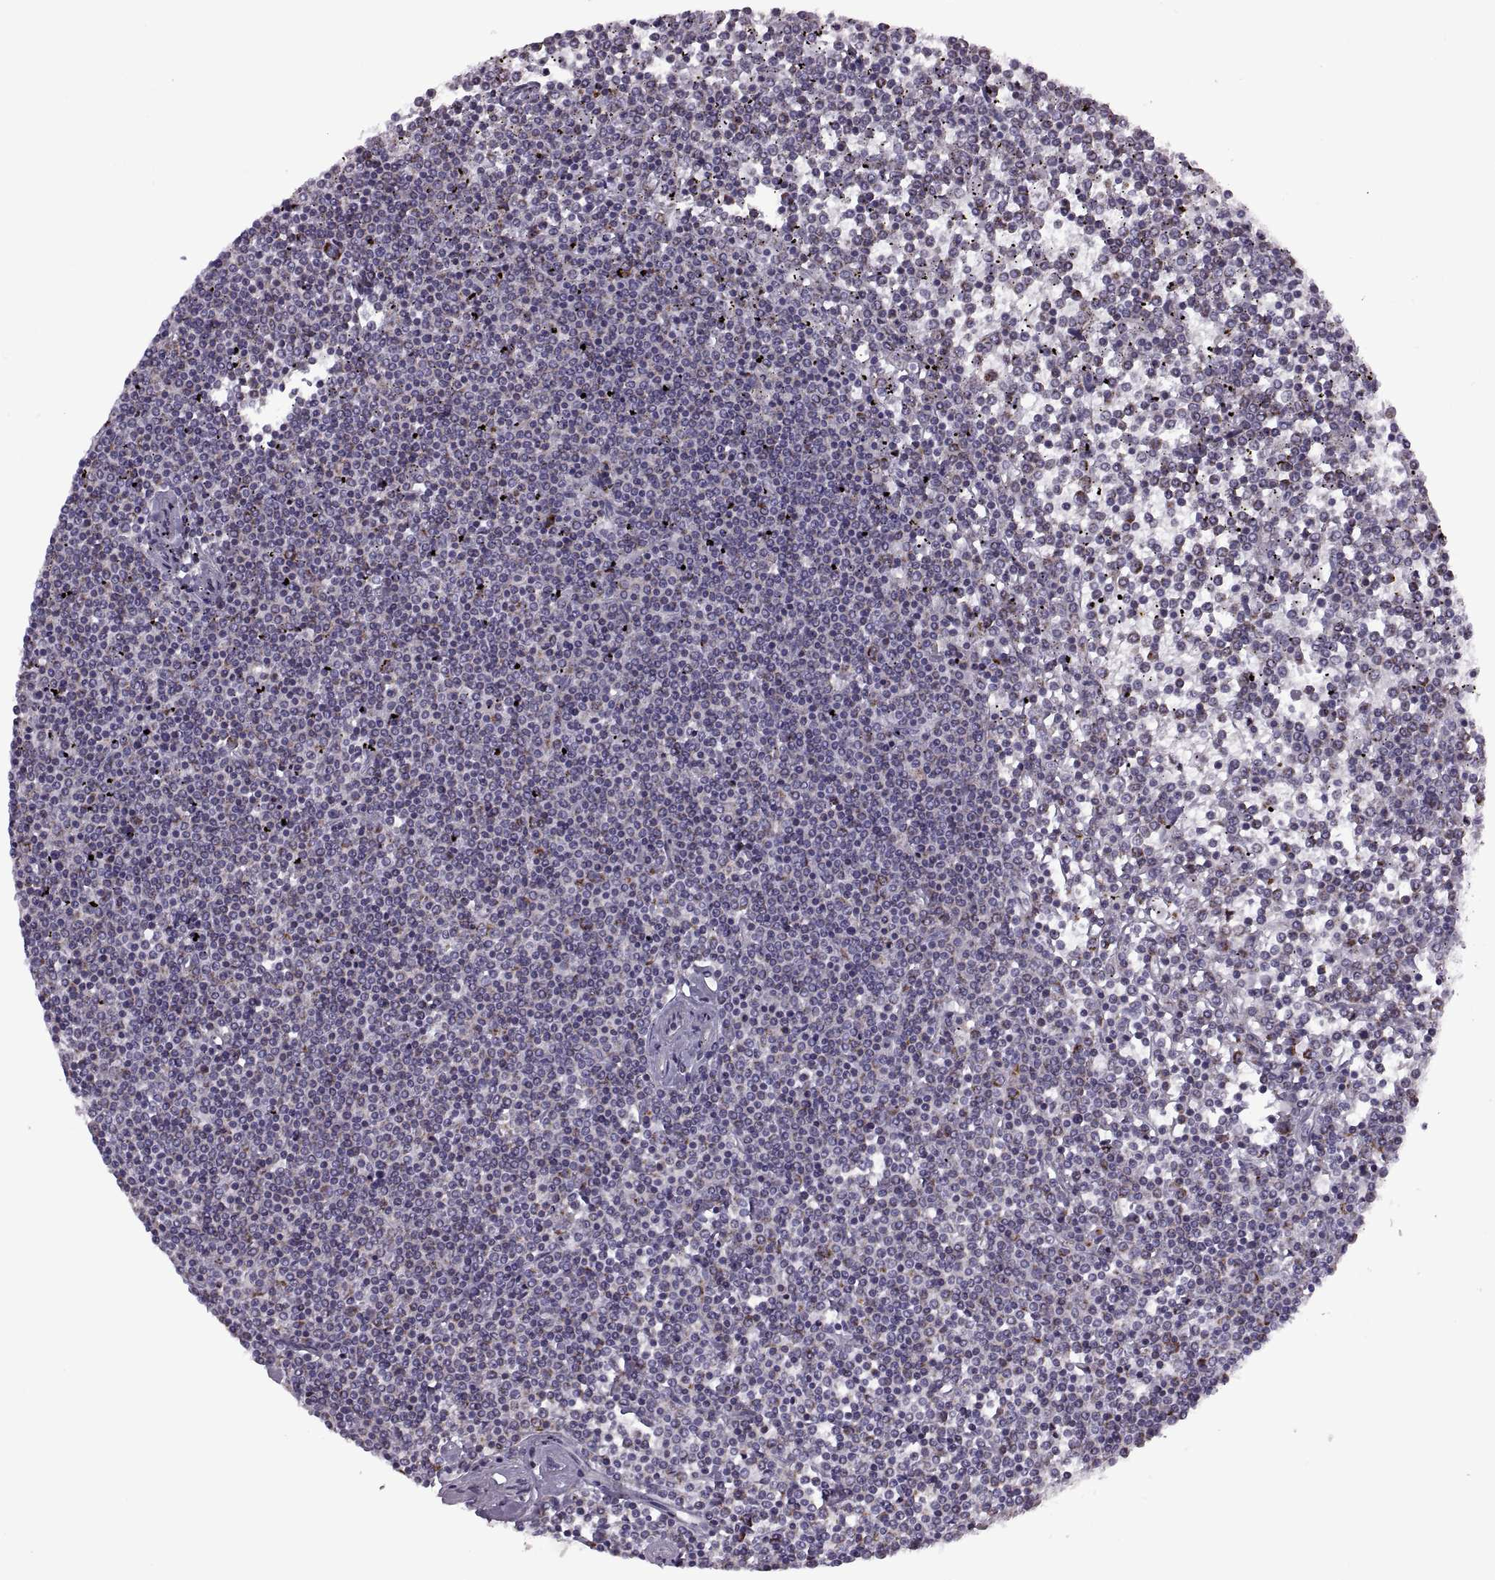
{"staining": {"intensity": "negative", "quantity": "none", "location": "none"}, "tissue": "lymphoma", "cell_type": "Tumor cells", "image_type": "cancer", "snomed": [{"axis": "morphology", "description": "Malignant lymphoma, non-Hodgkin's type, Low grade"}, {"axis": "topography", "description": "Spleen"}], "caption": "Immunohistochemical staining of low-grade malignant lymphoma, non-Hodgkin's type reveals no significant staining in tumor cells.", "gene": "PIERCE1", "patient": {"sex": "female", "age": 19}}